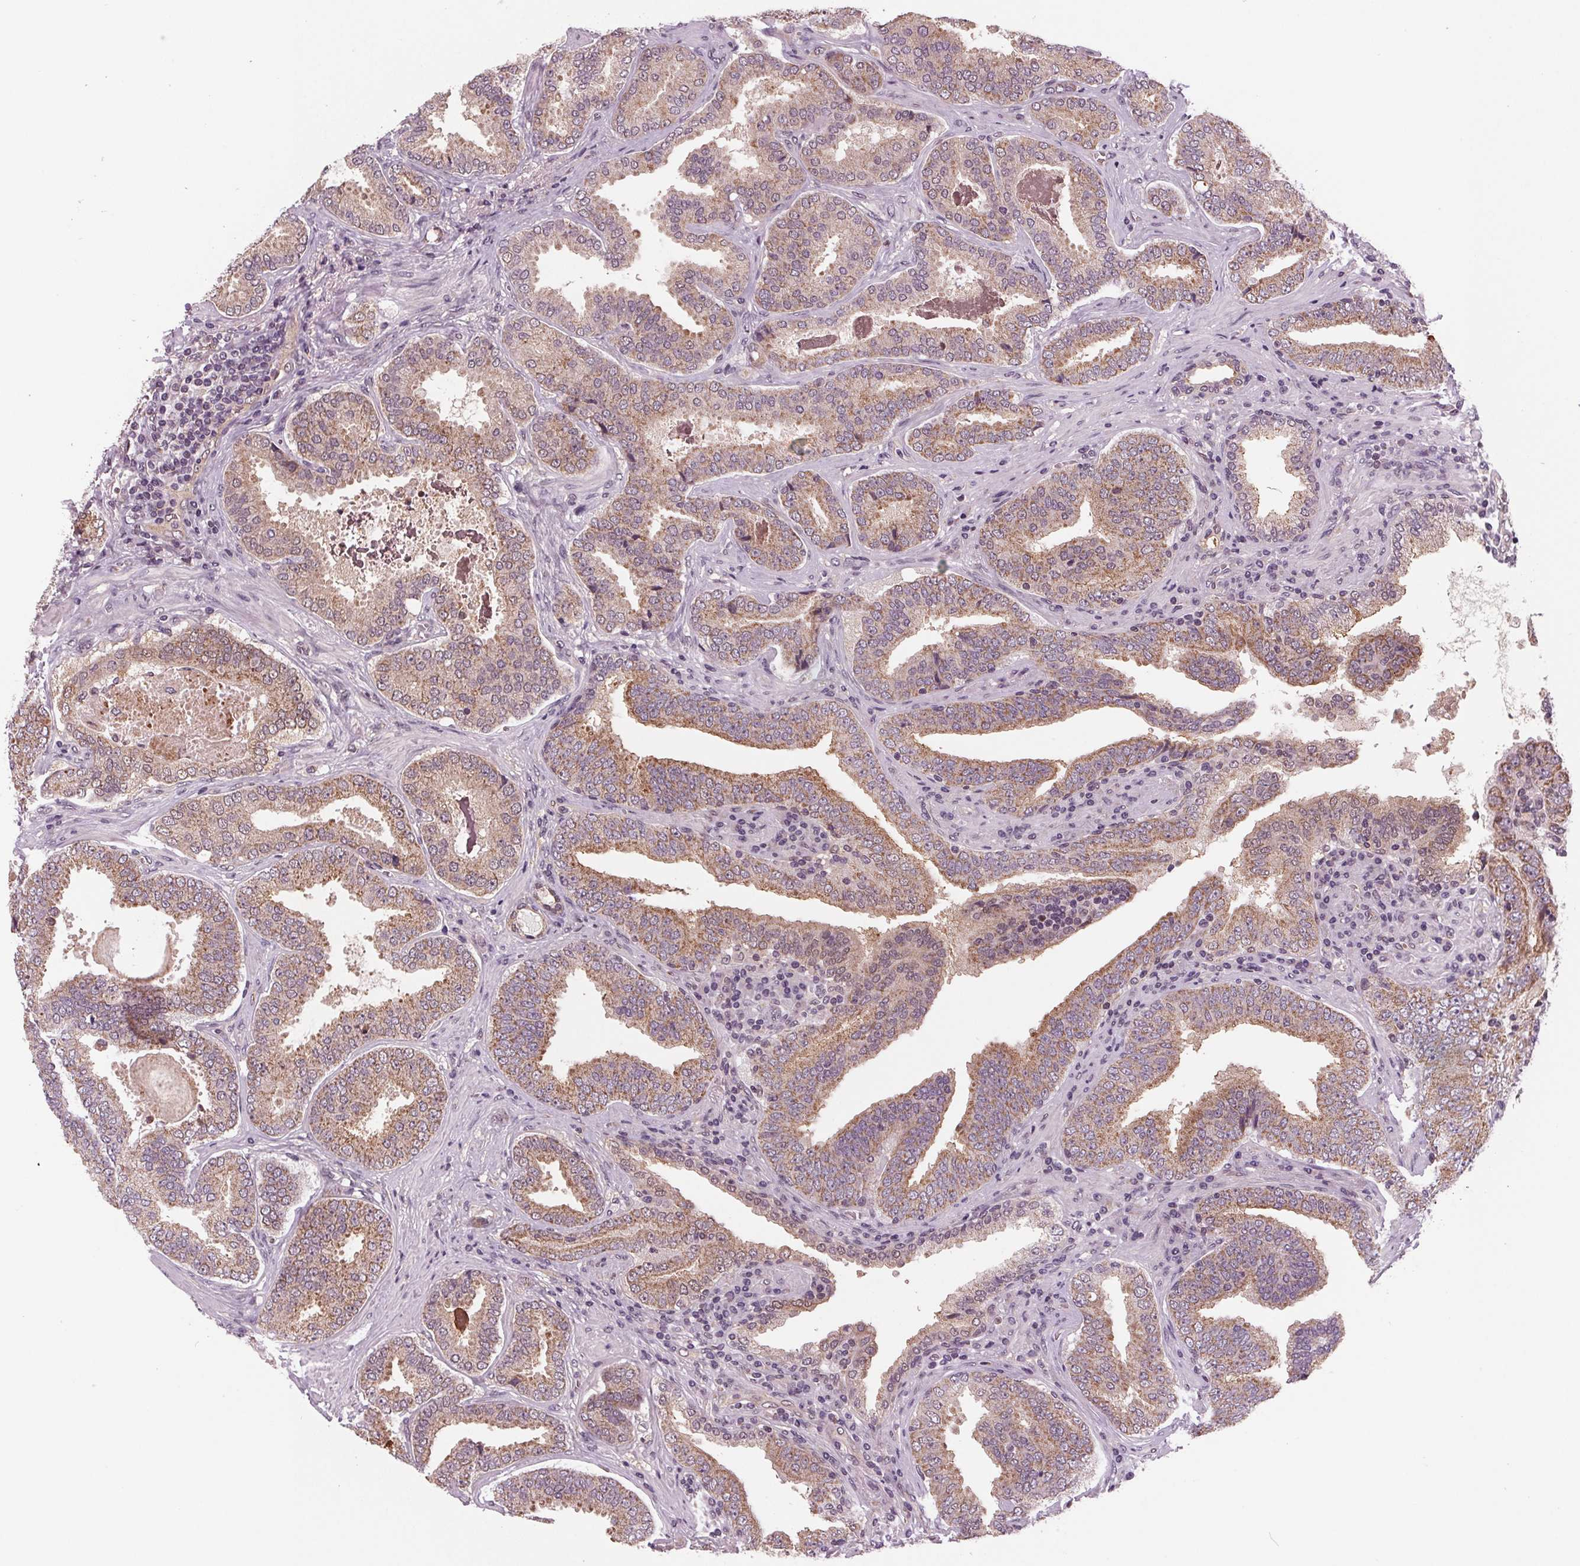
{"staining": {"intensity": "moderate", "quantity": "25%-75%", "location": "cytoplasmic/membranous"}, "tissue": "prostate cancer", "cell_type": "Tumor cells", "image_type": "cancer", "snomed": [{"axis": "morphology", "description": "Adenocarcinoma, NOS"}, {"axis": "topography", "description": "Prostate"}], "caption": "Prostate cancer (adenocarcinoma) stained for a protein demonstrates moderate cytoplasmic/membranous positivity in tumor cells.", "gene": "STAT3", "patient": {"sex": "male", "age": 64}}